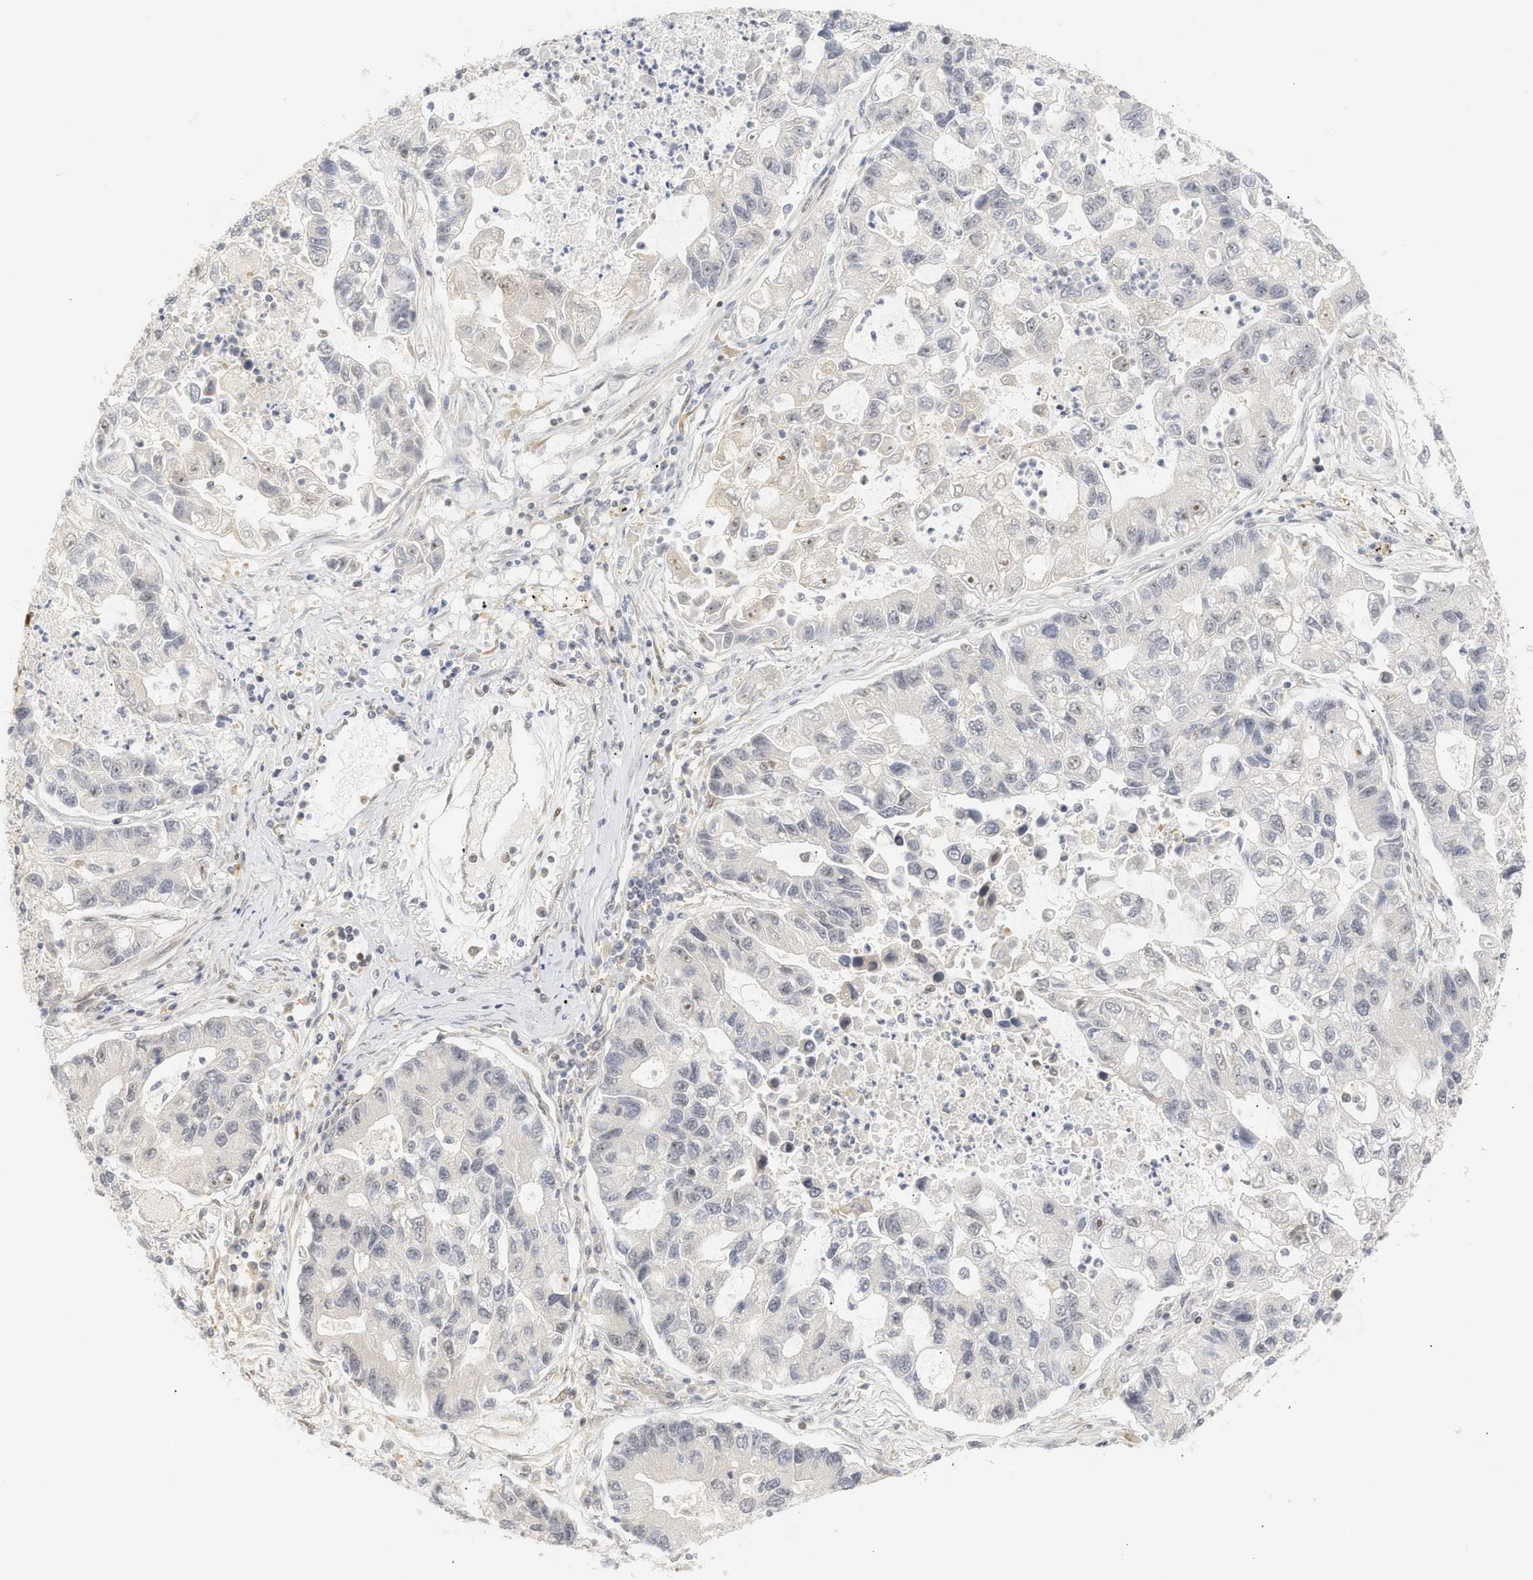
{"staining": {"intensity": "negative", "quantity": "none", "location": "none"}, "tissue": "lung cancer", "cell_type": "Tumor cells", "image_type": "cancer", "snomed": [{"axis": "morphology", "description": "Adenocarcinoma, NOS"}, {"axis": "topography", "description": "Lung"}], "caption": "Protein analysis of lung cancer exhibits no significant expression in tumor cells.", "gene": "SSBP2", "patient": {"sex": "female", "age": 51}}